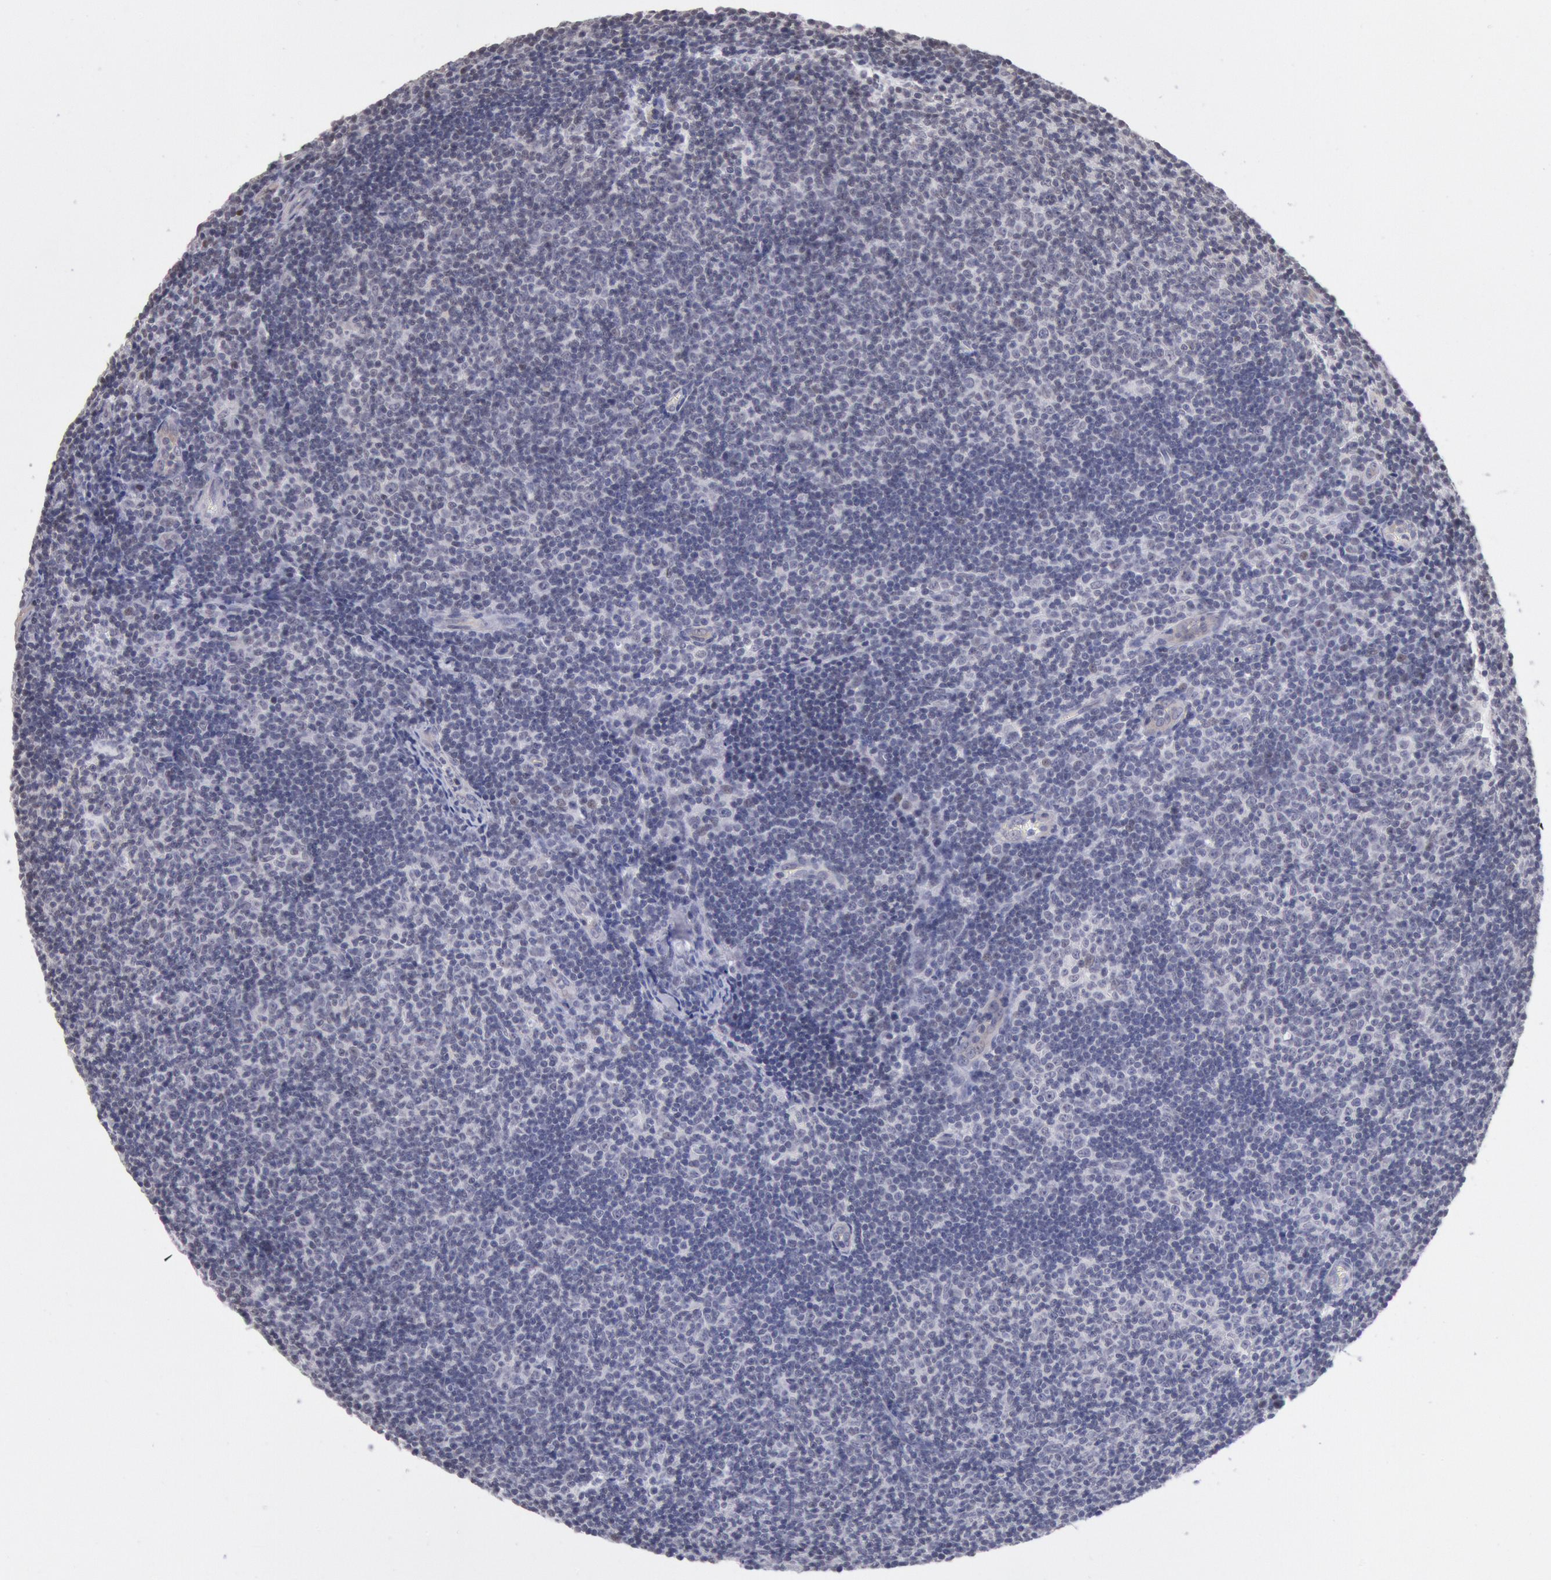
{"staining": {"intensity": "negative", "quantity": "none", "location": "none"}, "tissue": "lymphoma", "cell_type": "Tumor cells", "image_type": "cancer", "snomed": [{"axis": "morphology", "description": "Malignant lymphoma, non-Hodgkin's type, Low grade"}, {"axis": "topography", "description": "Lymph node"}], "caption": "Immunohistochemistry (IHC) micrograph of lymphoma stained for a protein (brown), which reveals no positivity in tumor cells.", "gene": "MYH7", "patient": {"sex": "male", "age": 49}}